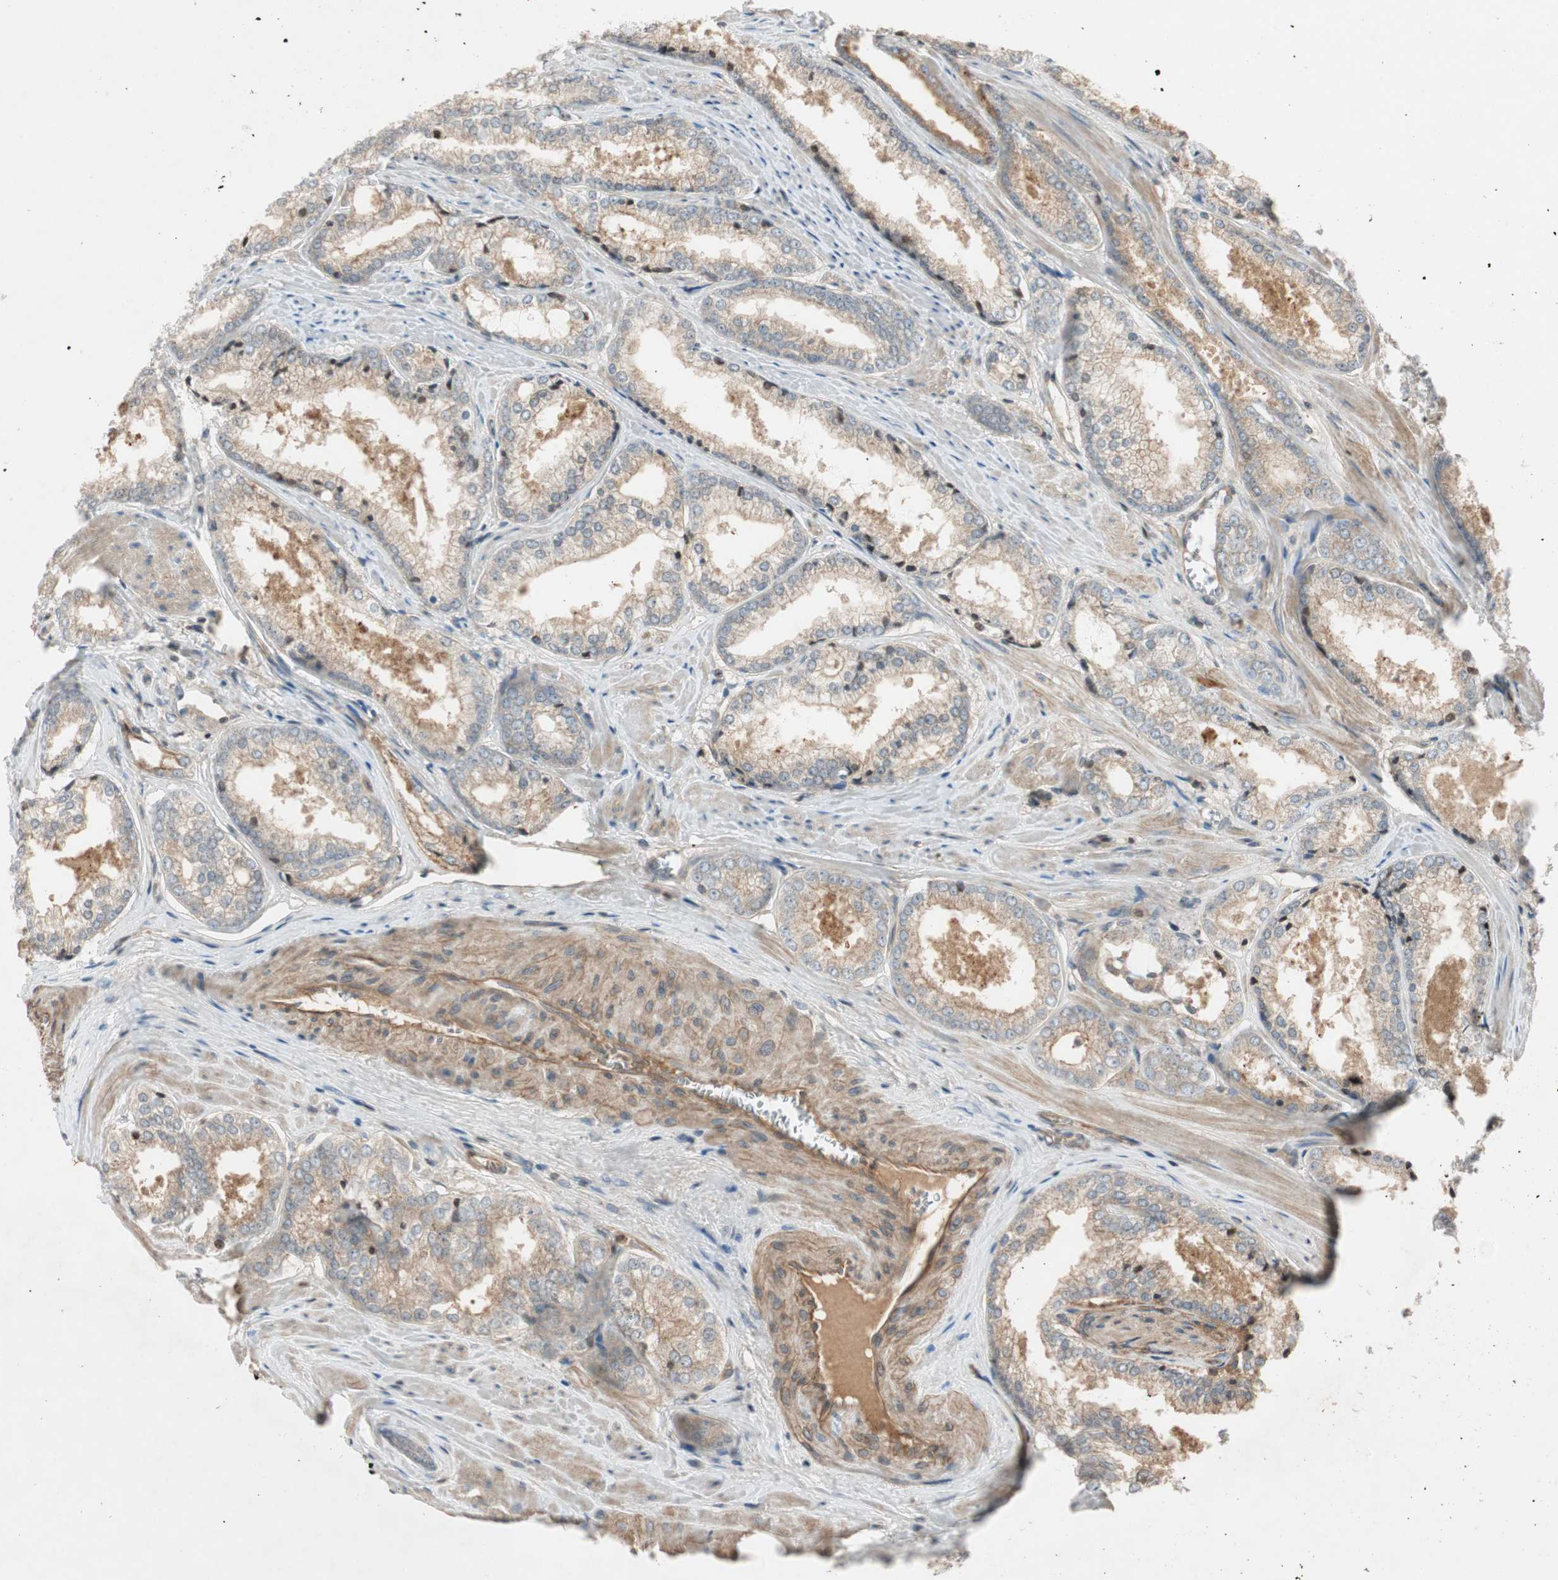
{"staining": {"intensity": "weak", "quantity": "25%-75%", "location": "cytoplasmic/membranous"}, "tissue": "prostate cancer", "cell_type": "Tumor cells", "image_type": "cancer", "snomed": [{"axis": "morphology", "description": "Adenocarcinoma, Low grade"}, {"axis": "topography", "description": "Prostate"}], "caption": "Immunohistochemistry photomicrograph of human adenocarcinoma (low-grade) (prostate) stained for a protein (brown), which reveals low levels of weak cytoplasmic/membranous positivity in approximately 25%-75% of tumor cells.", "gene": "GCLM", "patient": {"sex": "male", "age": 64}}